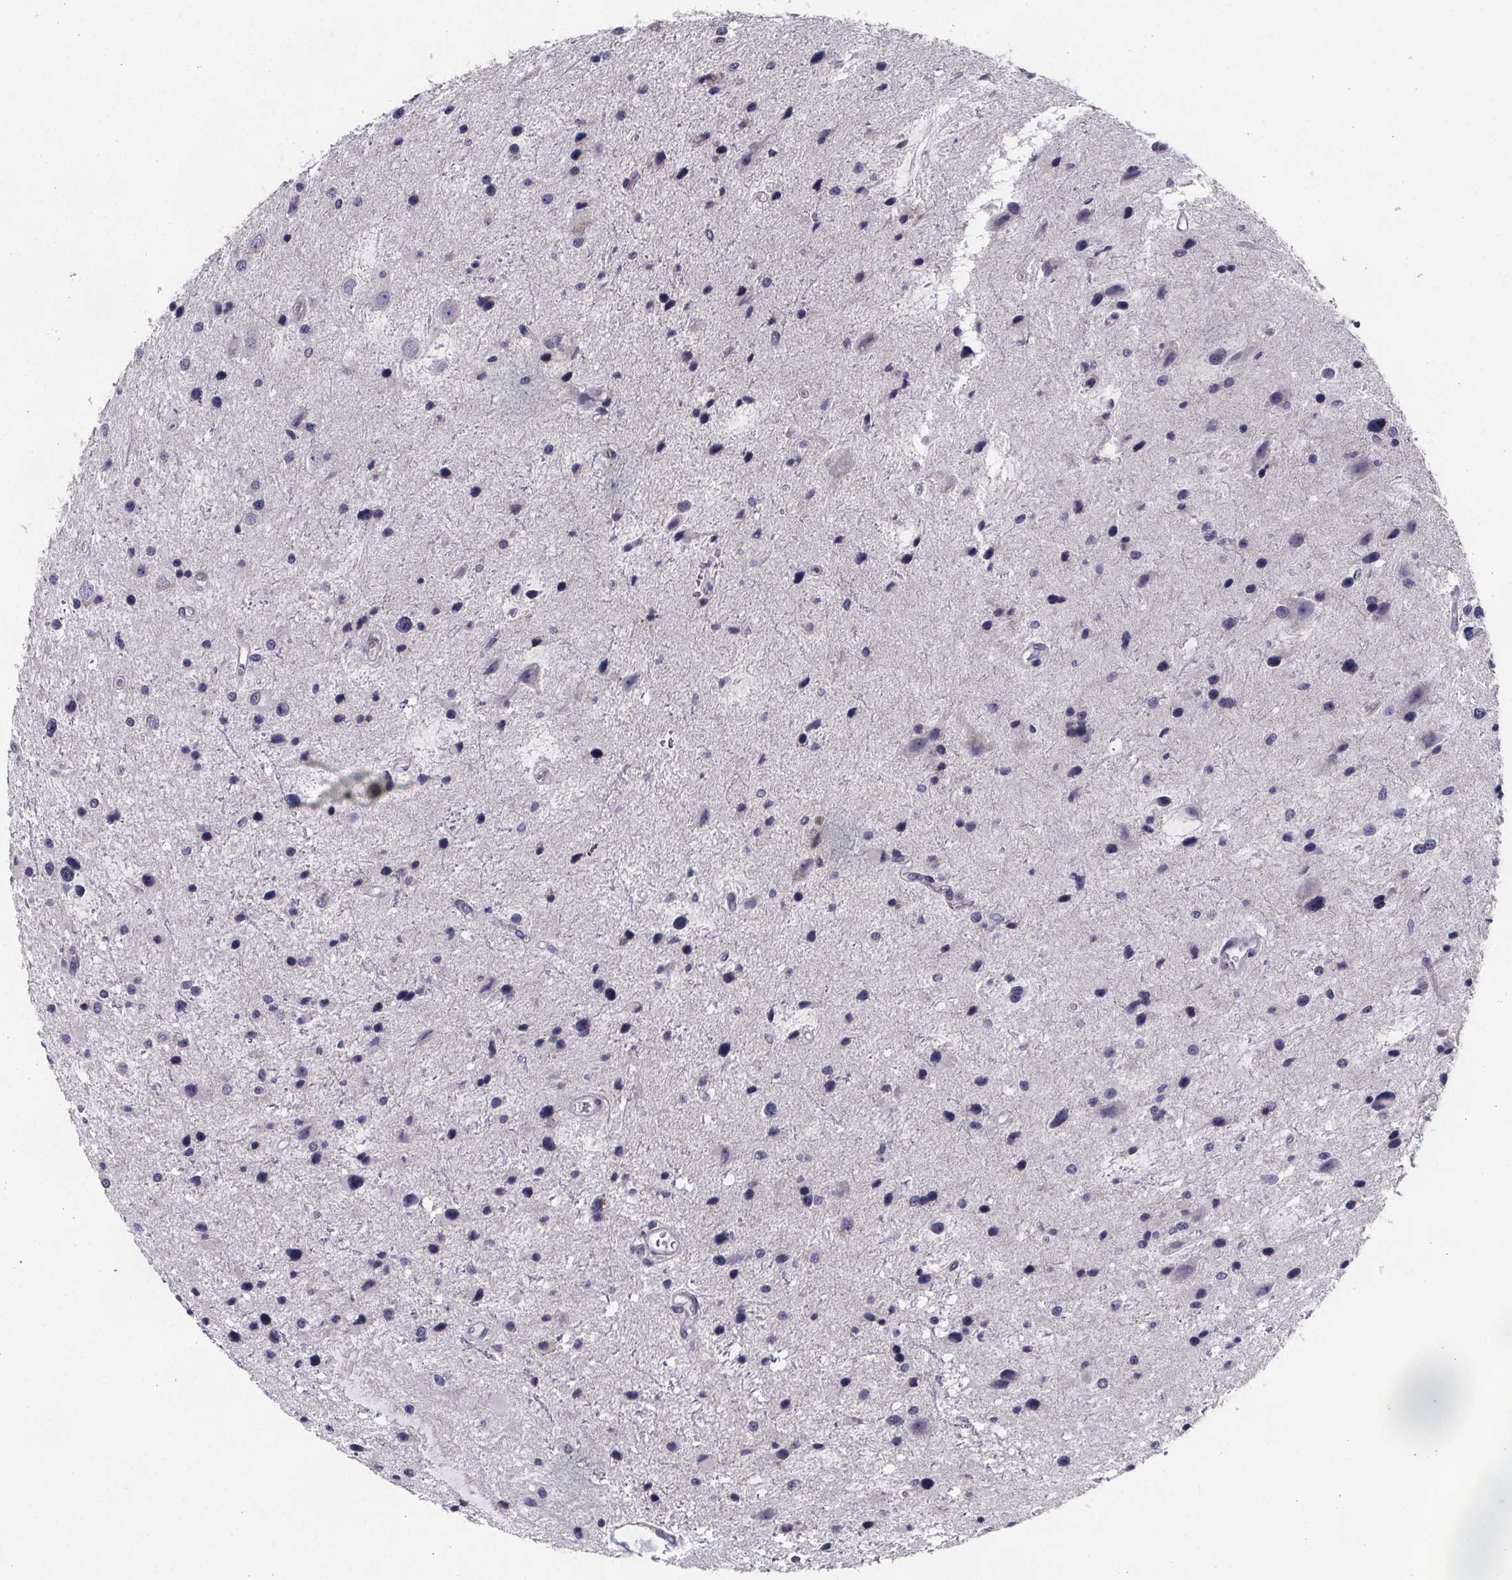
{"staining": {"intensity": "negative", "quantity": "none", "location": "none"}, "tissue": "glioma", "cell_type": "Tumor cells", "image_type": "cancer", "snomed": [{"axis": "morphology", "description": "Glioma, malignant, Low grade"}, {"axis": "topography", "description": "Brain"}], "caption": "Human low-grade glioma (malignant) stained for a protein using immunohistochemistry displays no expression in tumor cells.", "gene": "PAH", "patient": {"sex": "female", "age": 32}}